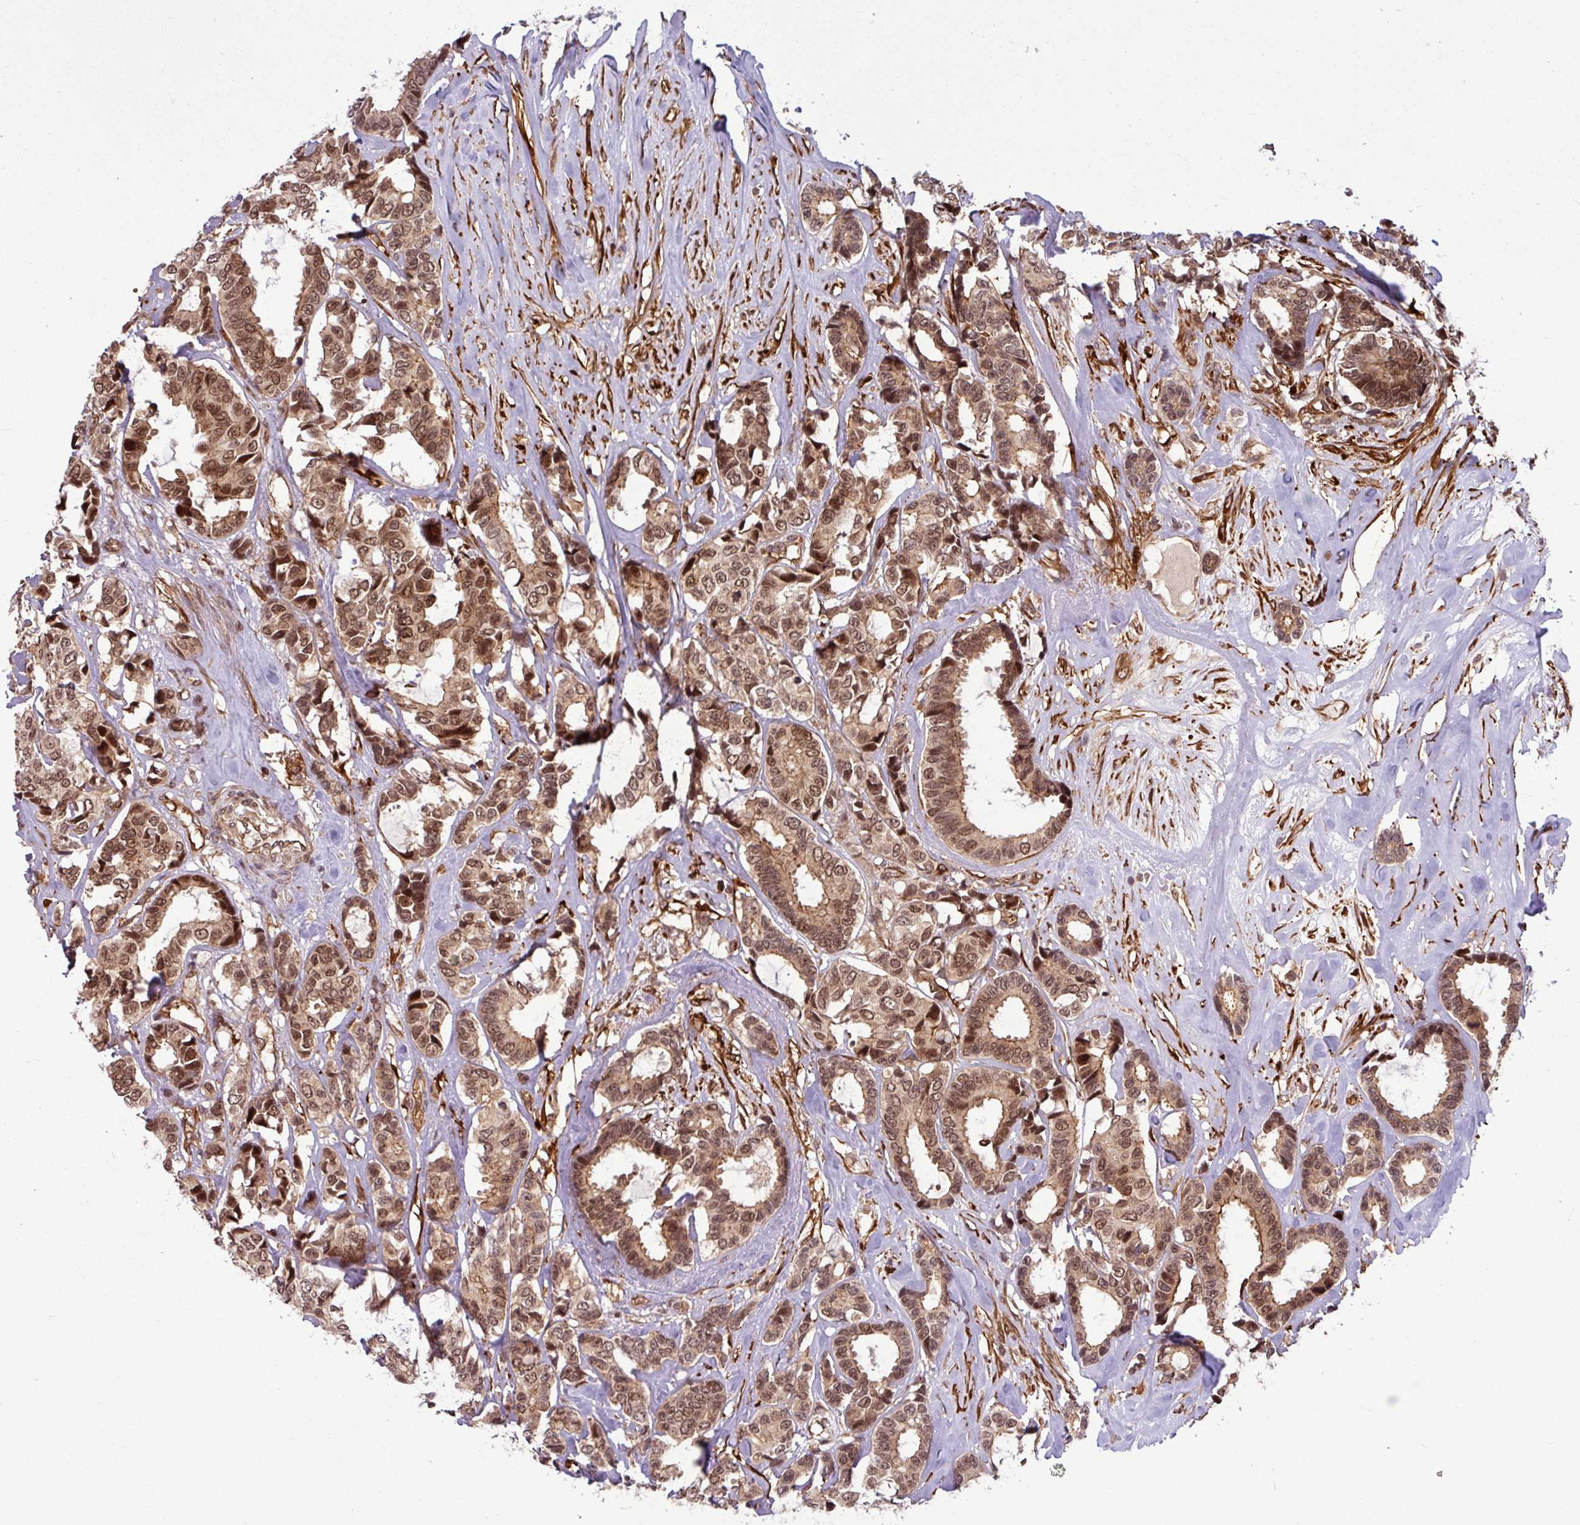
{"staining": {"intensity": "moderate", "quantity": ">75%", "location": "cytoplasmic/membranous,nuclear"}, "tissue": "breast cancer", "cell_type": "Tumor cells", "image_type": "cancer", "snomed": [{"axis": "morphology", "description": "Duct carcinoma"}, {"axis": "topography", "description": "Breast"}], "caption": "A brown stain labels moderate cytoplasmic/membranous and nuclear staining of a protein in human breast invasive ductal carcinoma tumor cells.", "gene": "C7orf50", "patient": {"sex": "female", "age": 87}}